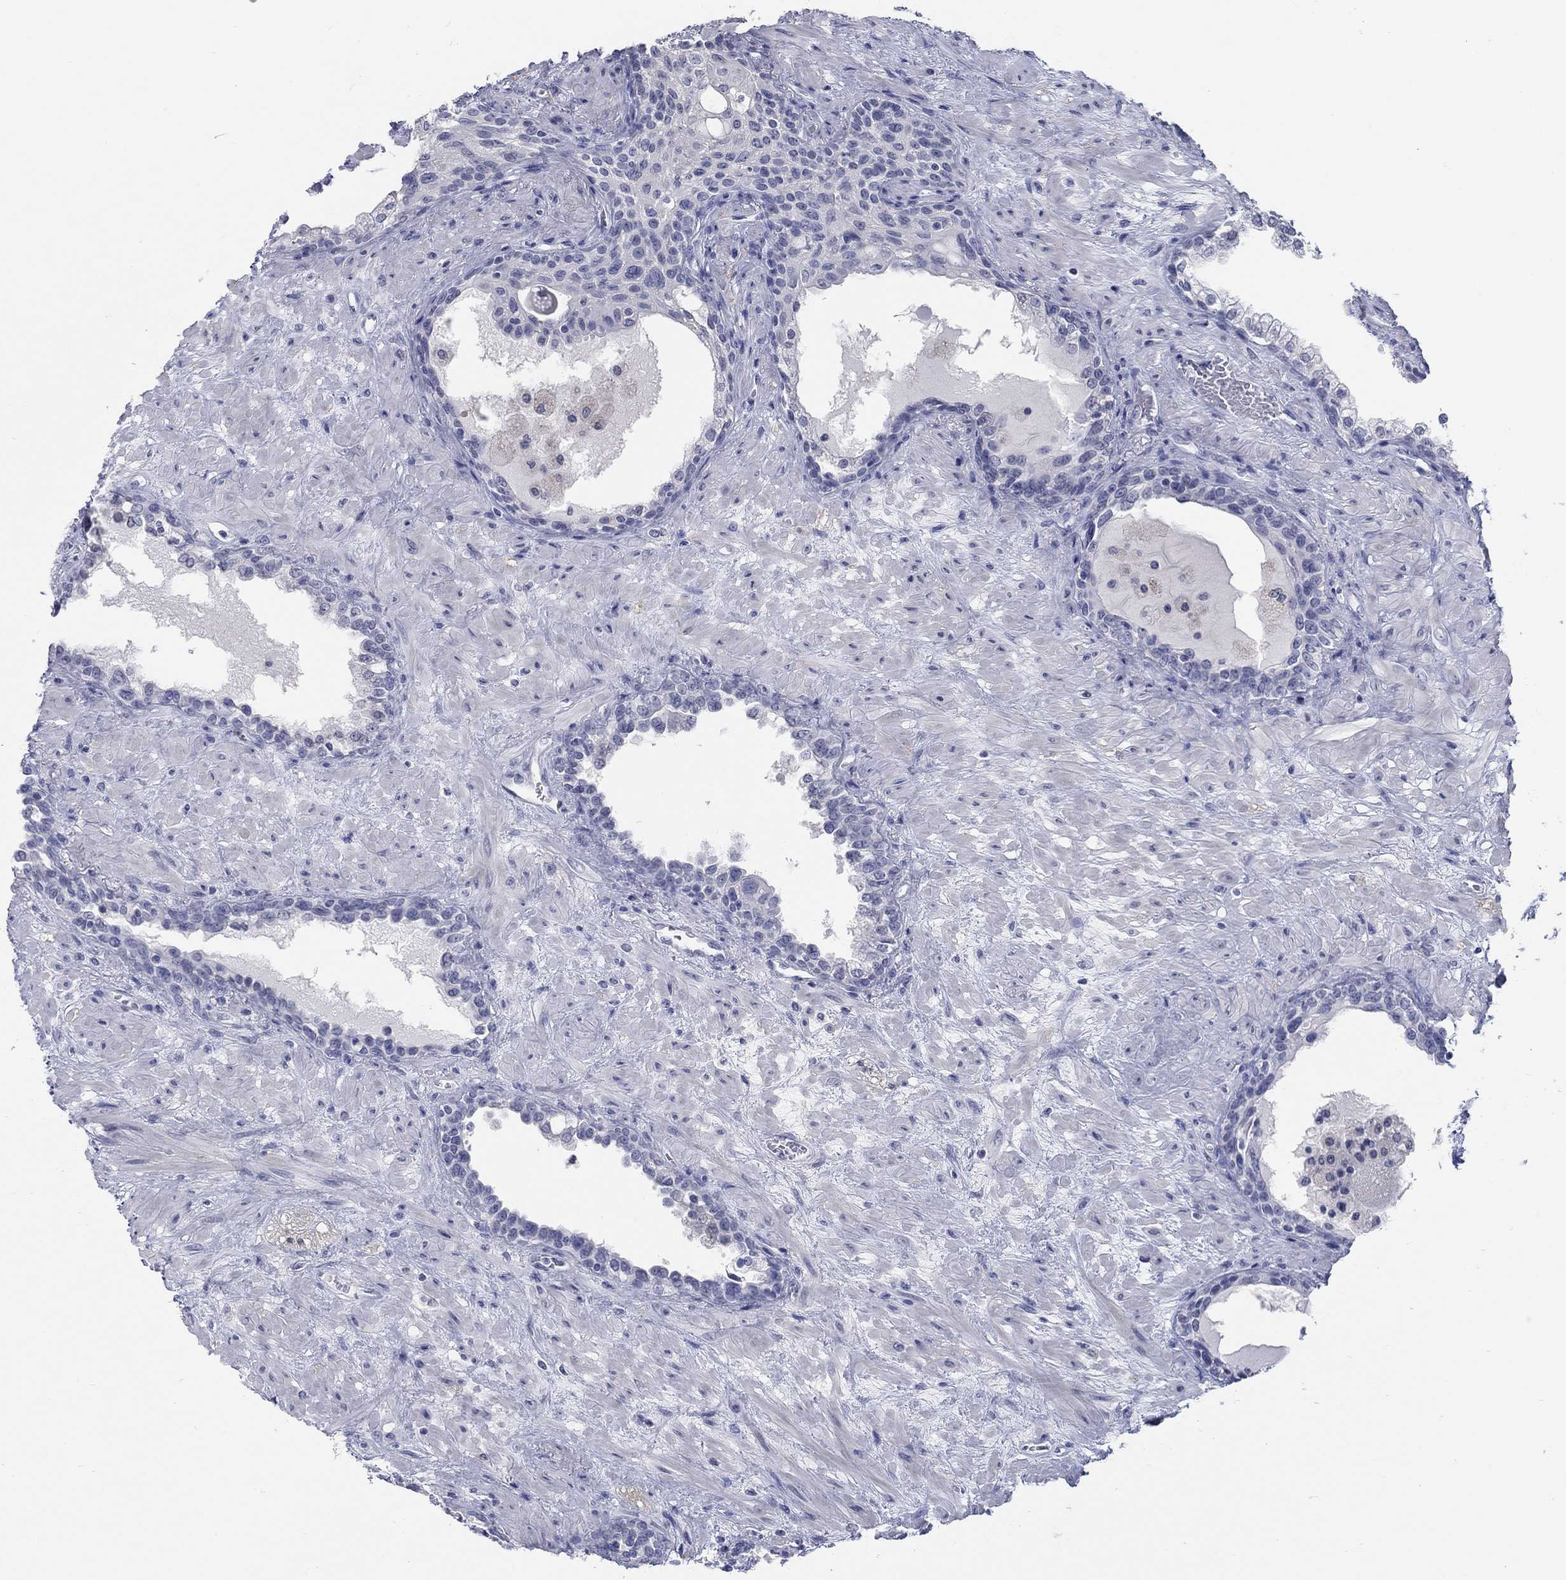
{"staining": {"intensity": "negative", "quantity": "none", "location": "none"}, "tissue": "prostate", "cell_type": "Glandular cells", "image_type": "normal", "snomed": [{"axis": "morphology", "description": "Normal tissue, NOS"}, {"axis": "topography", "description": "Prostate"}], "caption": "DAB (3,3'-diaminobenzidine) immunohistochemical staining of unremarkable prostate shows no significant staining in glandular cells. (DAB immunohistochemistry with hematoxylin counter stain).", "gene": "ATP6V1G2", "patient": {"sex": "male", "age": 63}}